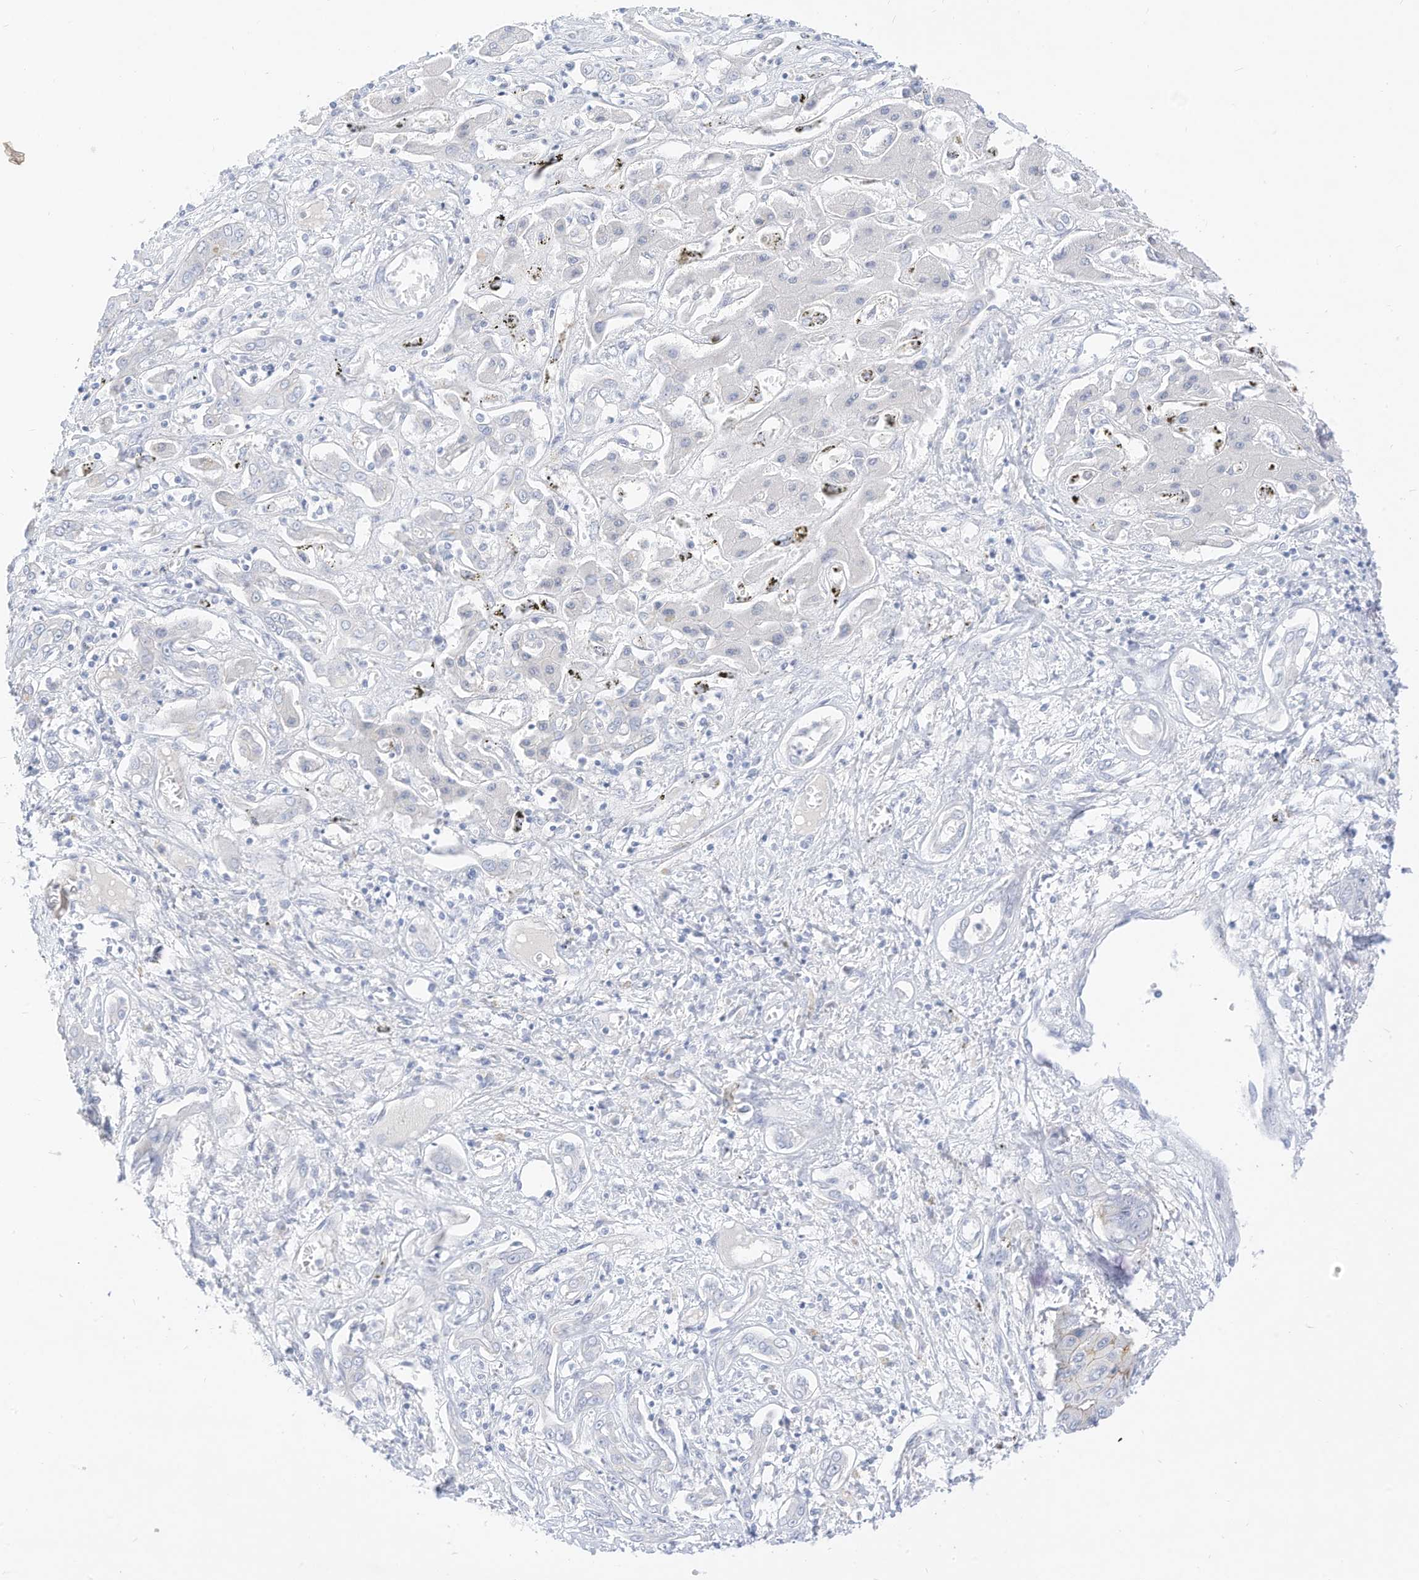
{"staining": {"intensity": "negative", "quantity": "none", "location": "none"}, "tissue": "liver cancer", "cell_type": "Tumor cells", "image_type": "cancer", "snomed": [{"axis": "morphology", "description": "Cholangiocarcinoma"}, {"axis": "topography", "description": "Liver"}], "caption": "A photomicrograph of human liver cancer is negative for staining in tumor cells. (Brightfield microscopy of DAB (3,3'-diaminobenzidine) immunohistochemistry at high magnification).", "gene": "SPOCD1", "patient": {"sex": "male", "age": 67}}